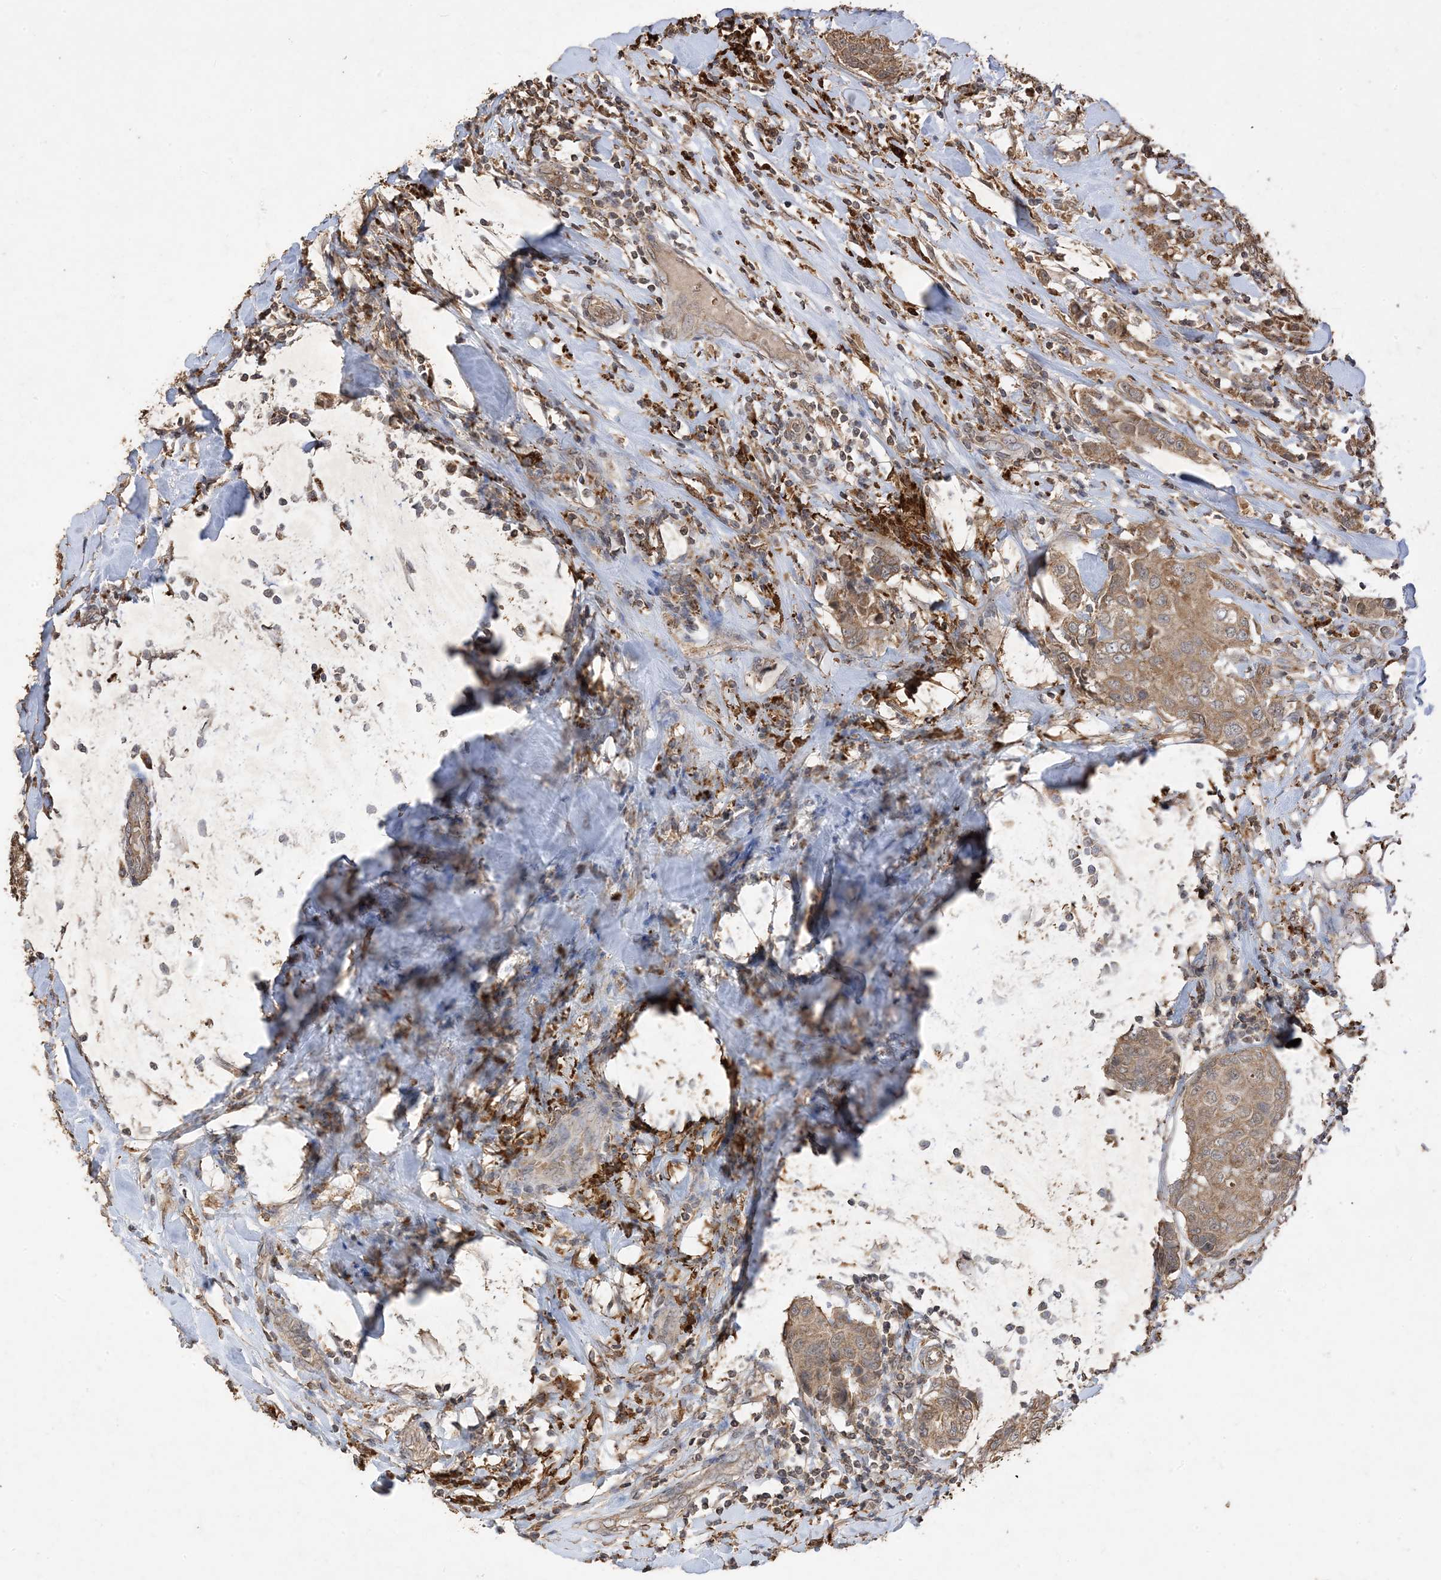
{"staining": {"intensity": "moderate", "quantity": ">75%", "location": "cytoplasmic/membranous"}, "tissue": "breast cancer", "cell_type": "Tumor cells", "image_type": "cancer", "snomed": [{"axis": "morphology", "description": "Duct carcinoma"}, {"axis": "topography", "description": "Breast"}], "caption": "Intraductal carcinoma (breast) stained with a protein marker reveals moderate staining in tumor cells.", "gene": "HPS4", "patient": {"sex": "female", "age": 80}}